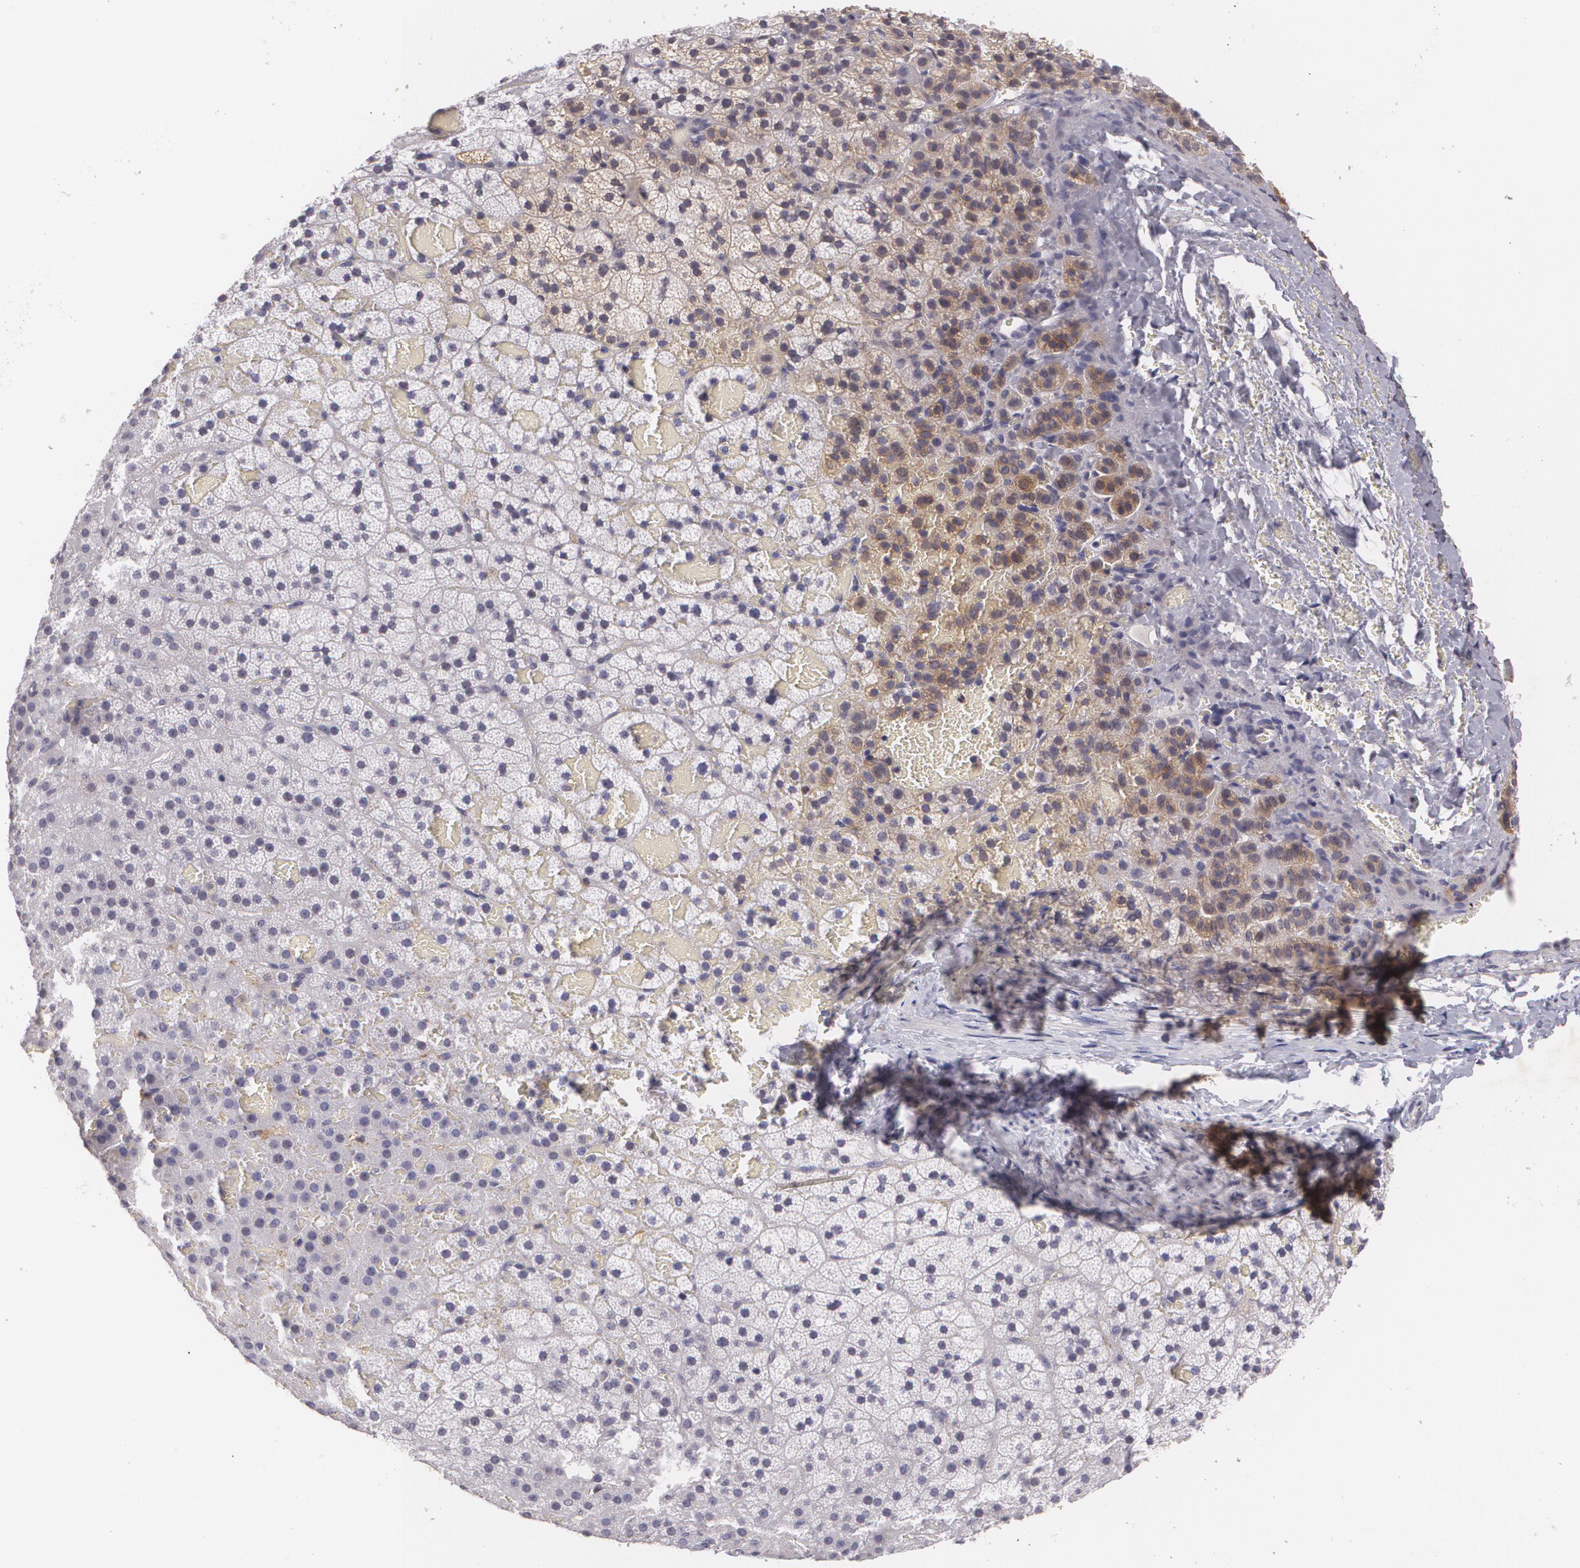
{"staining": {"intensity": "moderate", "quantity": "<25%", "location": "cytoplasmic/membranous"}, "tissue": "adrenal gland", "cell_type": "Glandular cells", "image_type": "normal", "snomed": [{"axis": "morphology", "description": "Normal tissue, NOS"}, {"axis": "topography", "description": "Adrenal gland"}], "caption": "This image shows normal adrenal gland stained with immunohistochemistry to label a protein in brown. The cytoplasmic/membranous of glandular cells show moderate positivity for the protein. Nuclei are counter-stained blue.", "gene": "KCNA4", "patient": {"sex": "male", "age": 35}}